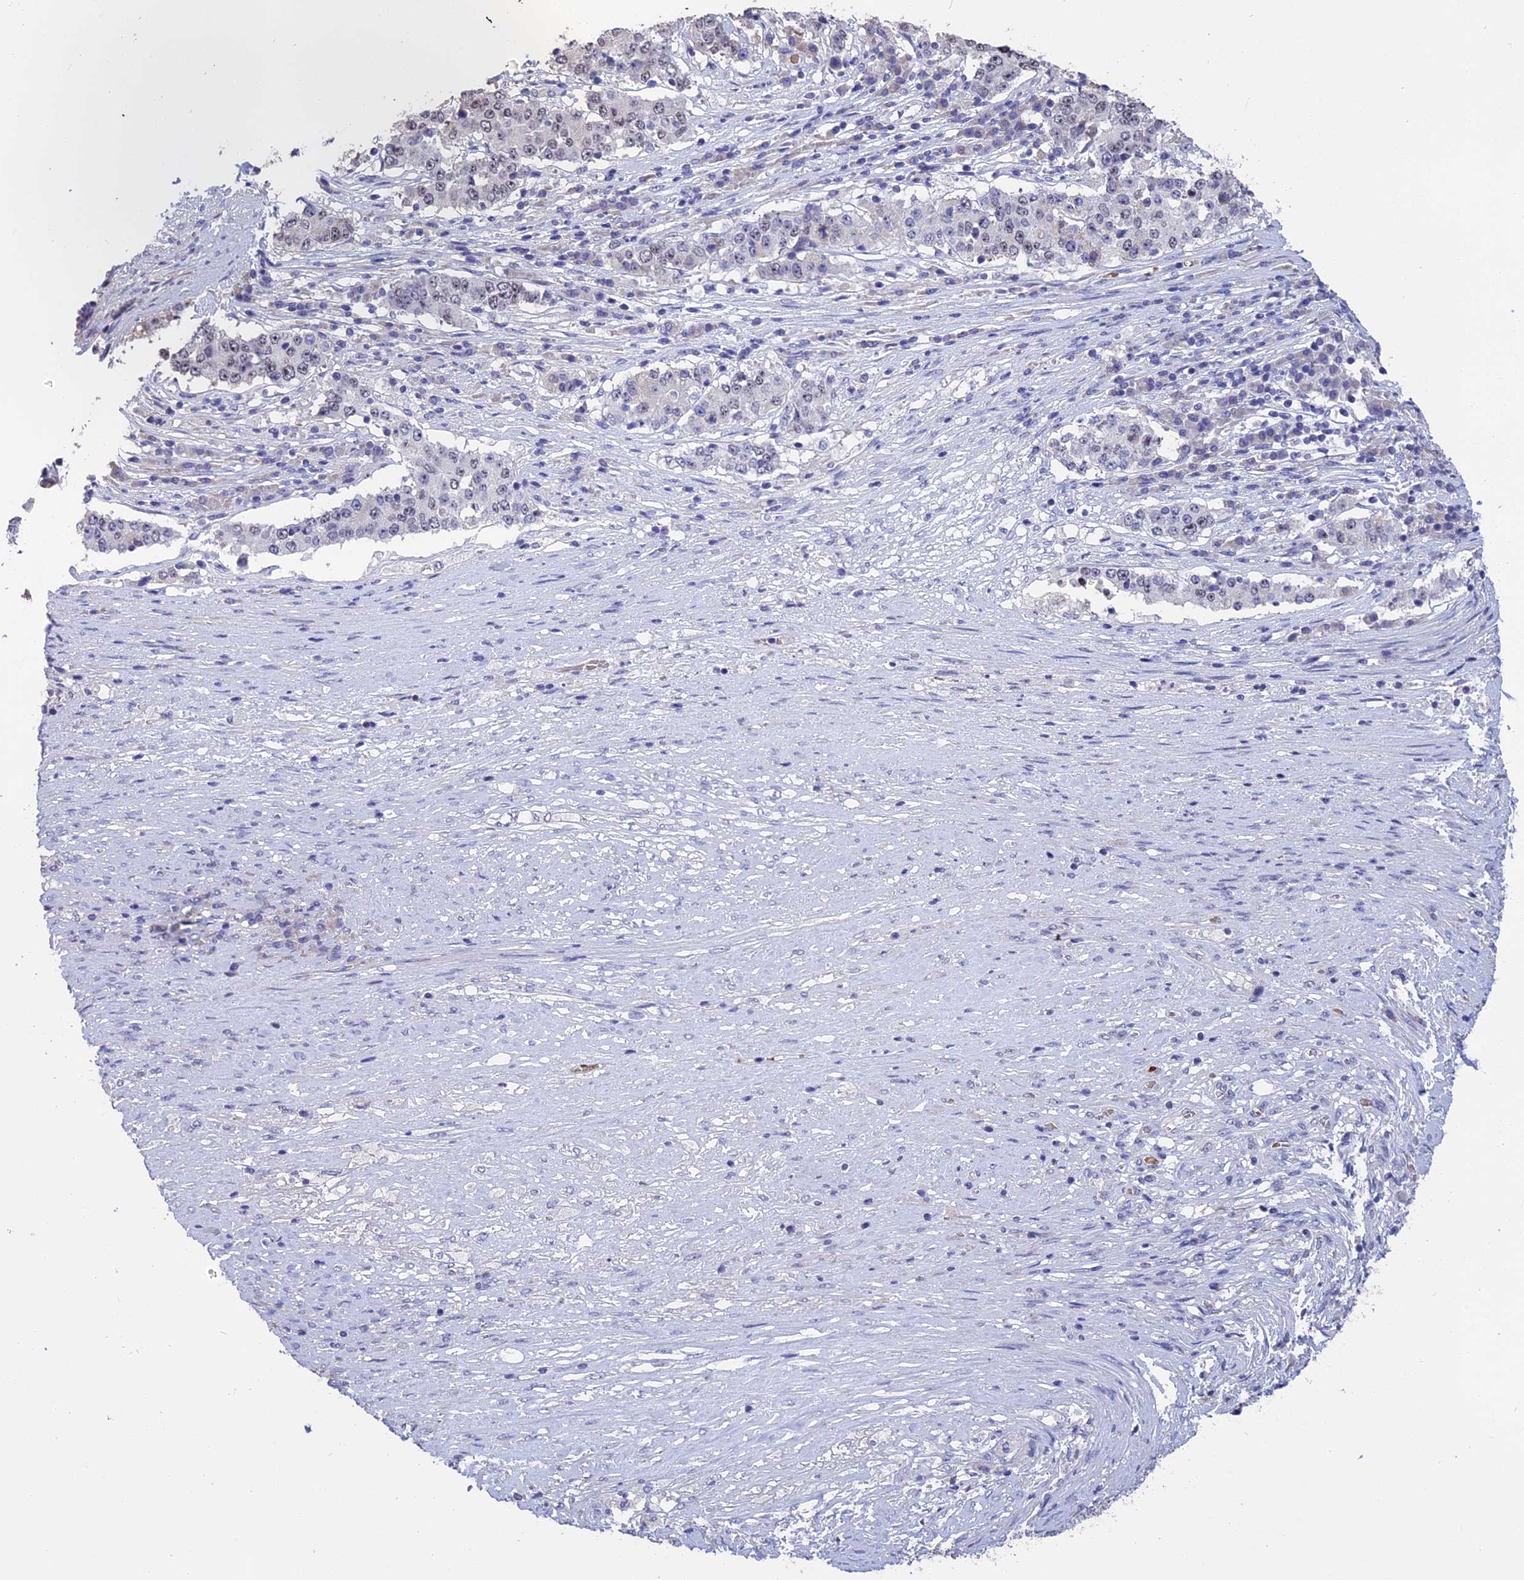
{"staining": {"intensity": "weak", "quantity": "<25%", "location": "nuclear"}, "tissue": "stomach cancer", "cell_type": "Tumor cells", "image_type": "cancer", "snomed": [{"axis": "morphology", "description": "Adenocarcinoma, NOS"}, {"axis": "topography", "description": "Stomach"}], "caption": "Stomach adenocarcinoma stained for a protein using immunohistochemistry reveals no staining tumor cells.", "gene": "KNOP1", "patient": {"sex": "male", "age": 59}}